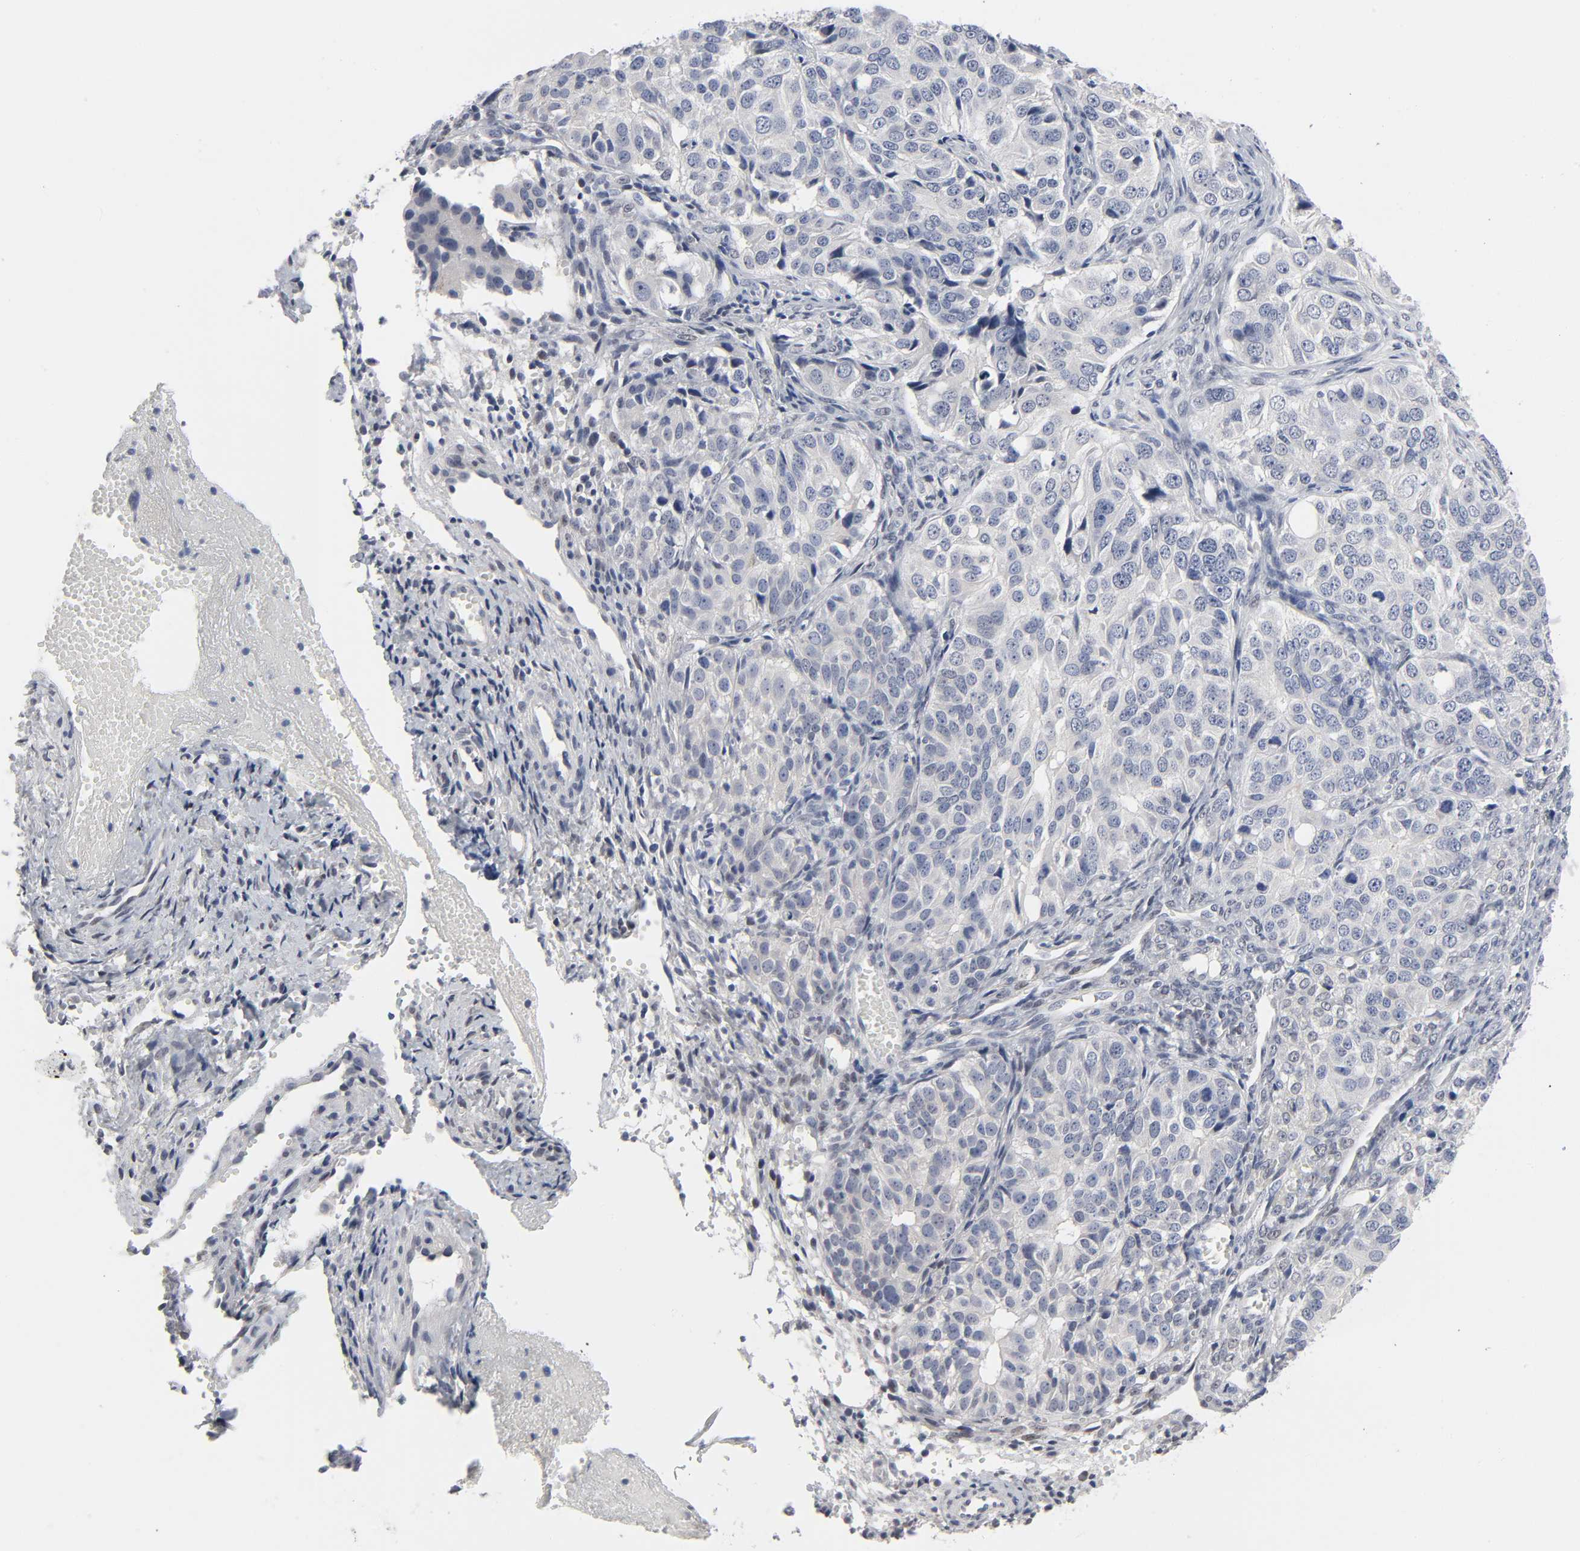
{"staining": {"intensity": "negative", "quantity": "none", "location": "none"}, "tissue": "ovarian cancer", "cell_type": "Tumor cells", "image_type": "cancer", "snomed": [{"axis": "morphology", "description": "Carcinoma, endometroid"}, {"axis": "topography", "description": "Ovary"}], "caption": "This is a image of immunohistochemistry (IHC) staining of endometroid carcinoma (ovarian), which shows no positivity in tumor cells.", "gene": "SALL2", "patient": {"sex": "female", "age": 51}}